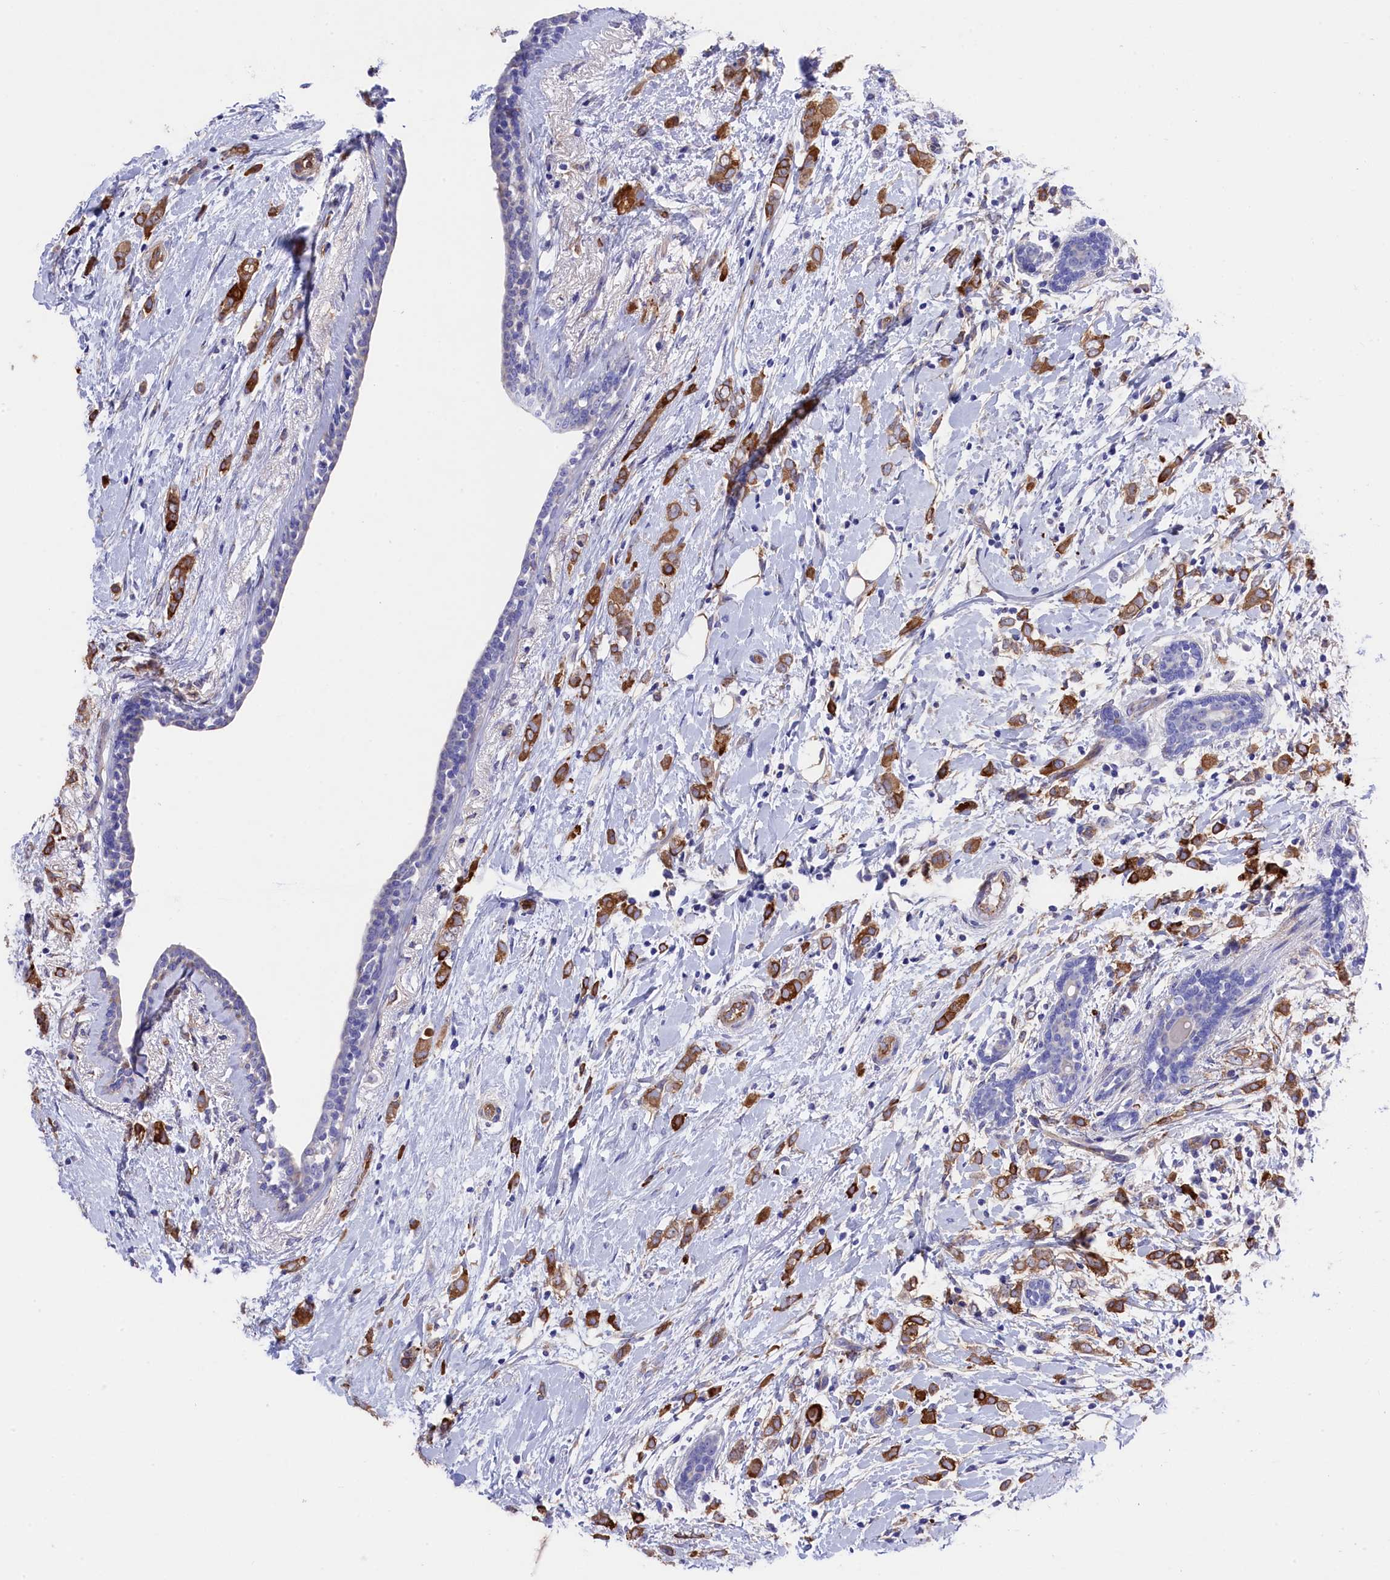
{"staining": {"intensity": "strong", "quantity": ">75%", "location": "cytoplasmic/membranous"}, "tissue": "breast cancer", "cell_type": "Tumor cells", "image_type": "cancer", "snomed": [{"axis": "morphology", "description": "Normal tissue, NOS"}, {"axis": "morphology", "description": "Lobular carcinoma"}, {"axis": "topography", "description": "Breast"}], "caption": "A high-resolution micrograph shows immunohistochemistry staining of breast lobular carcinoma, which shows strong cytoplasmic/membranous positivity in approximately >75% of tumor cells. (Stains: DAB (3,3'-diaminobenzidine) in brown, nuclei in blue, Microscopy: brightfield microscopy at high magnification).", "gene": "LHFPL4", "patient": {"sex": "female", "age": 47}}